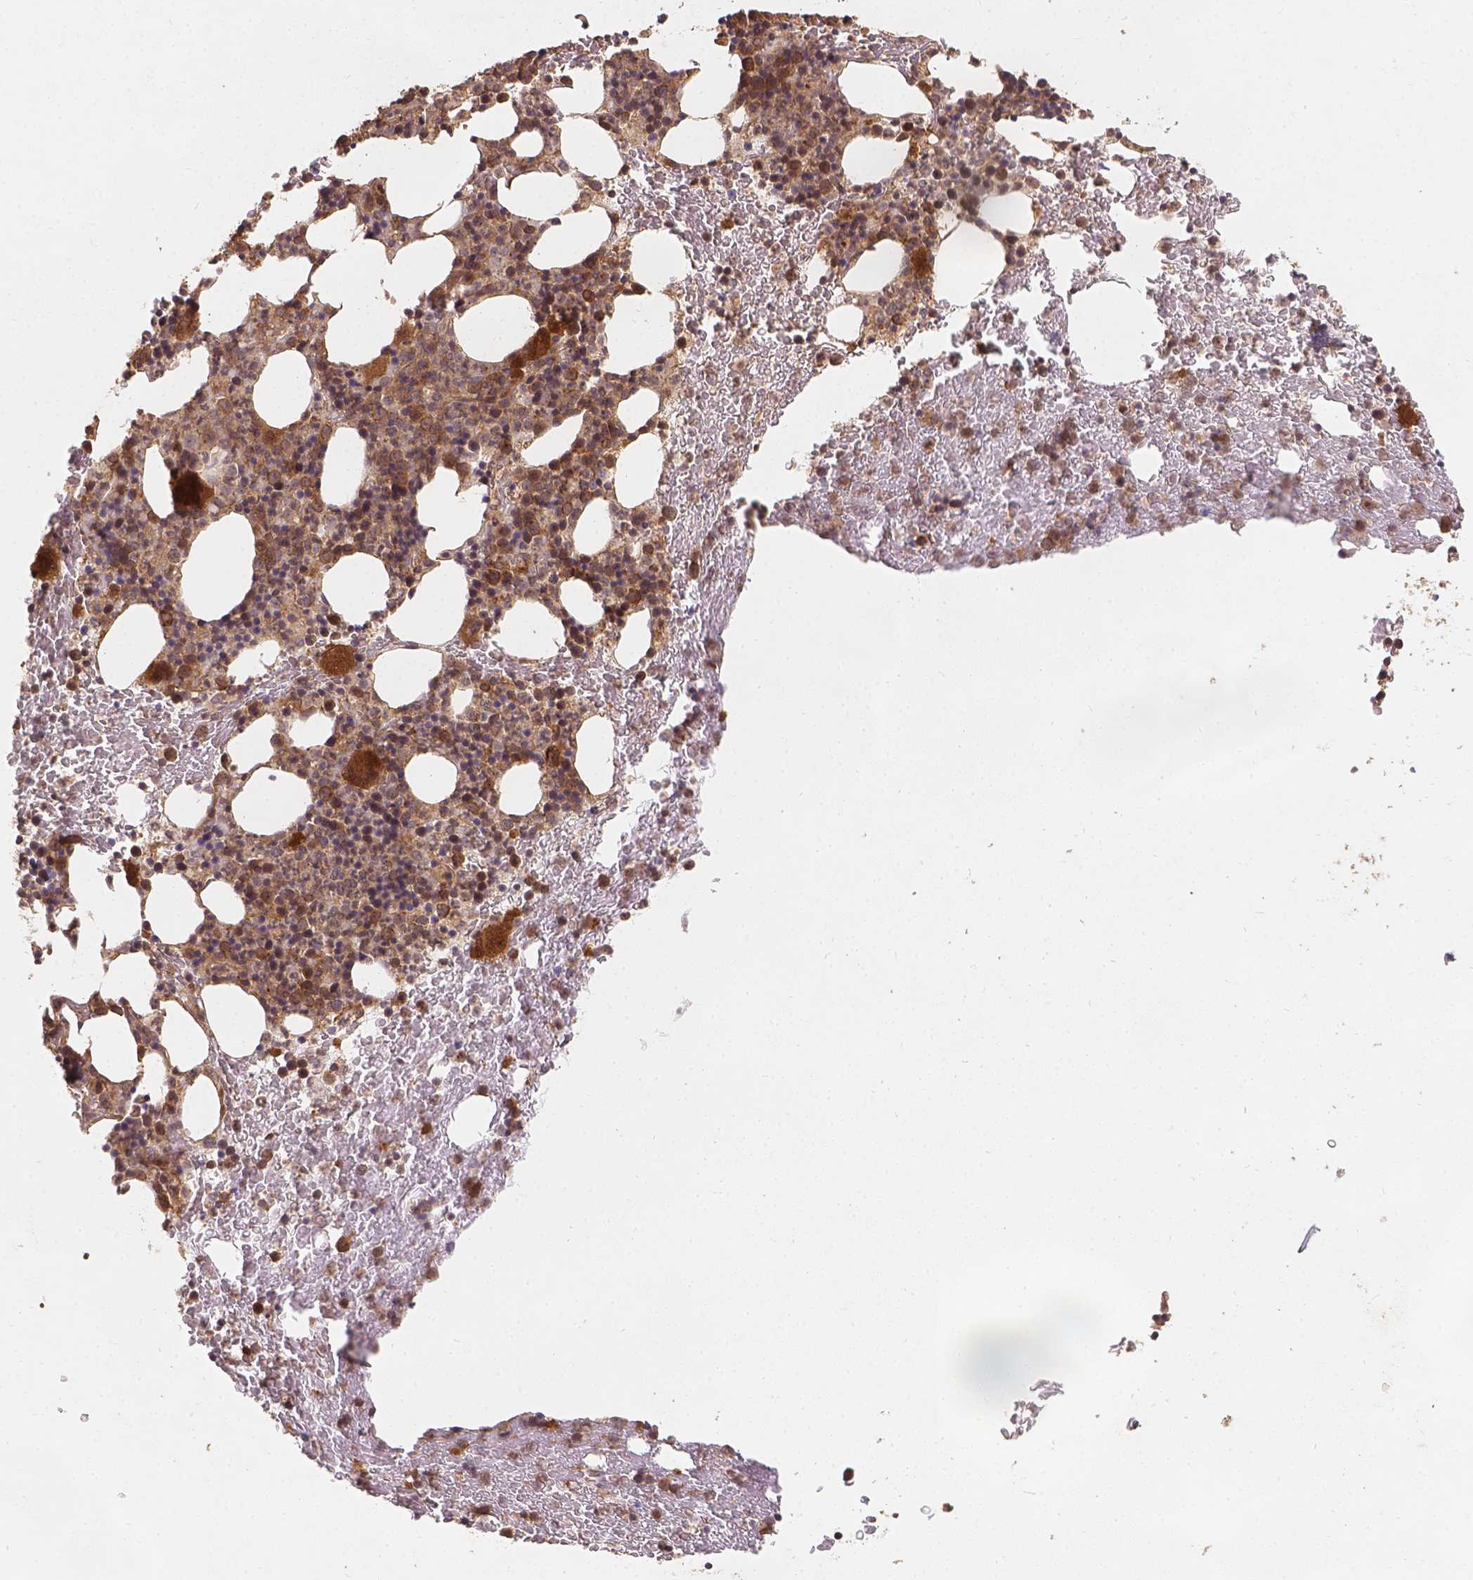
{"staining": {"intensity": "moderate", "quantity": ">75%", "location": "cytoplasmic/membranous"}, "tissue": "bone marrow", "cell_type": "Hematopoietic cells", "image_type": "normal", "snomed": [{"axis": "morphology", "description": "Normal tissue, NOS"}, {"axis": "topography", "description": "Bone marrow"}], "caption": "Normal bone marrow reveals moderate cytoplasmic/membranous positivity in approximately >75% of hematopoietic cells.", "gene": "XPR1", "patient": {"sex": "male", "age": 72}}